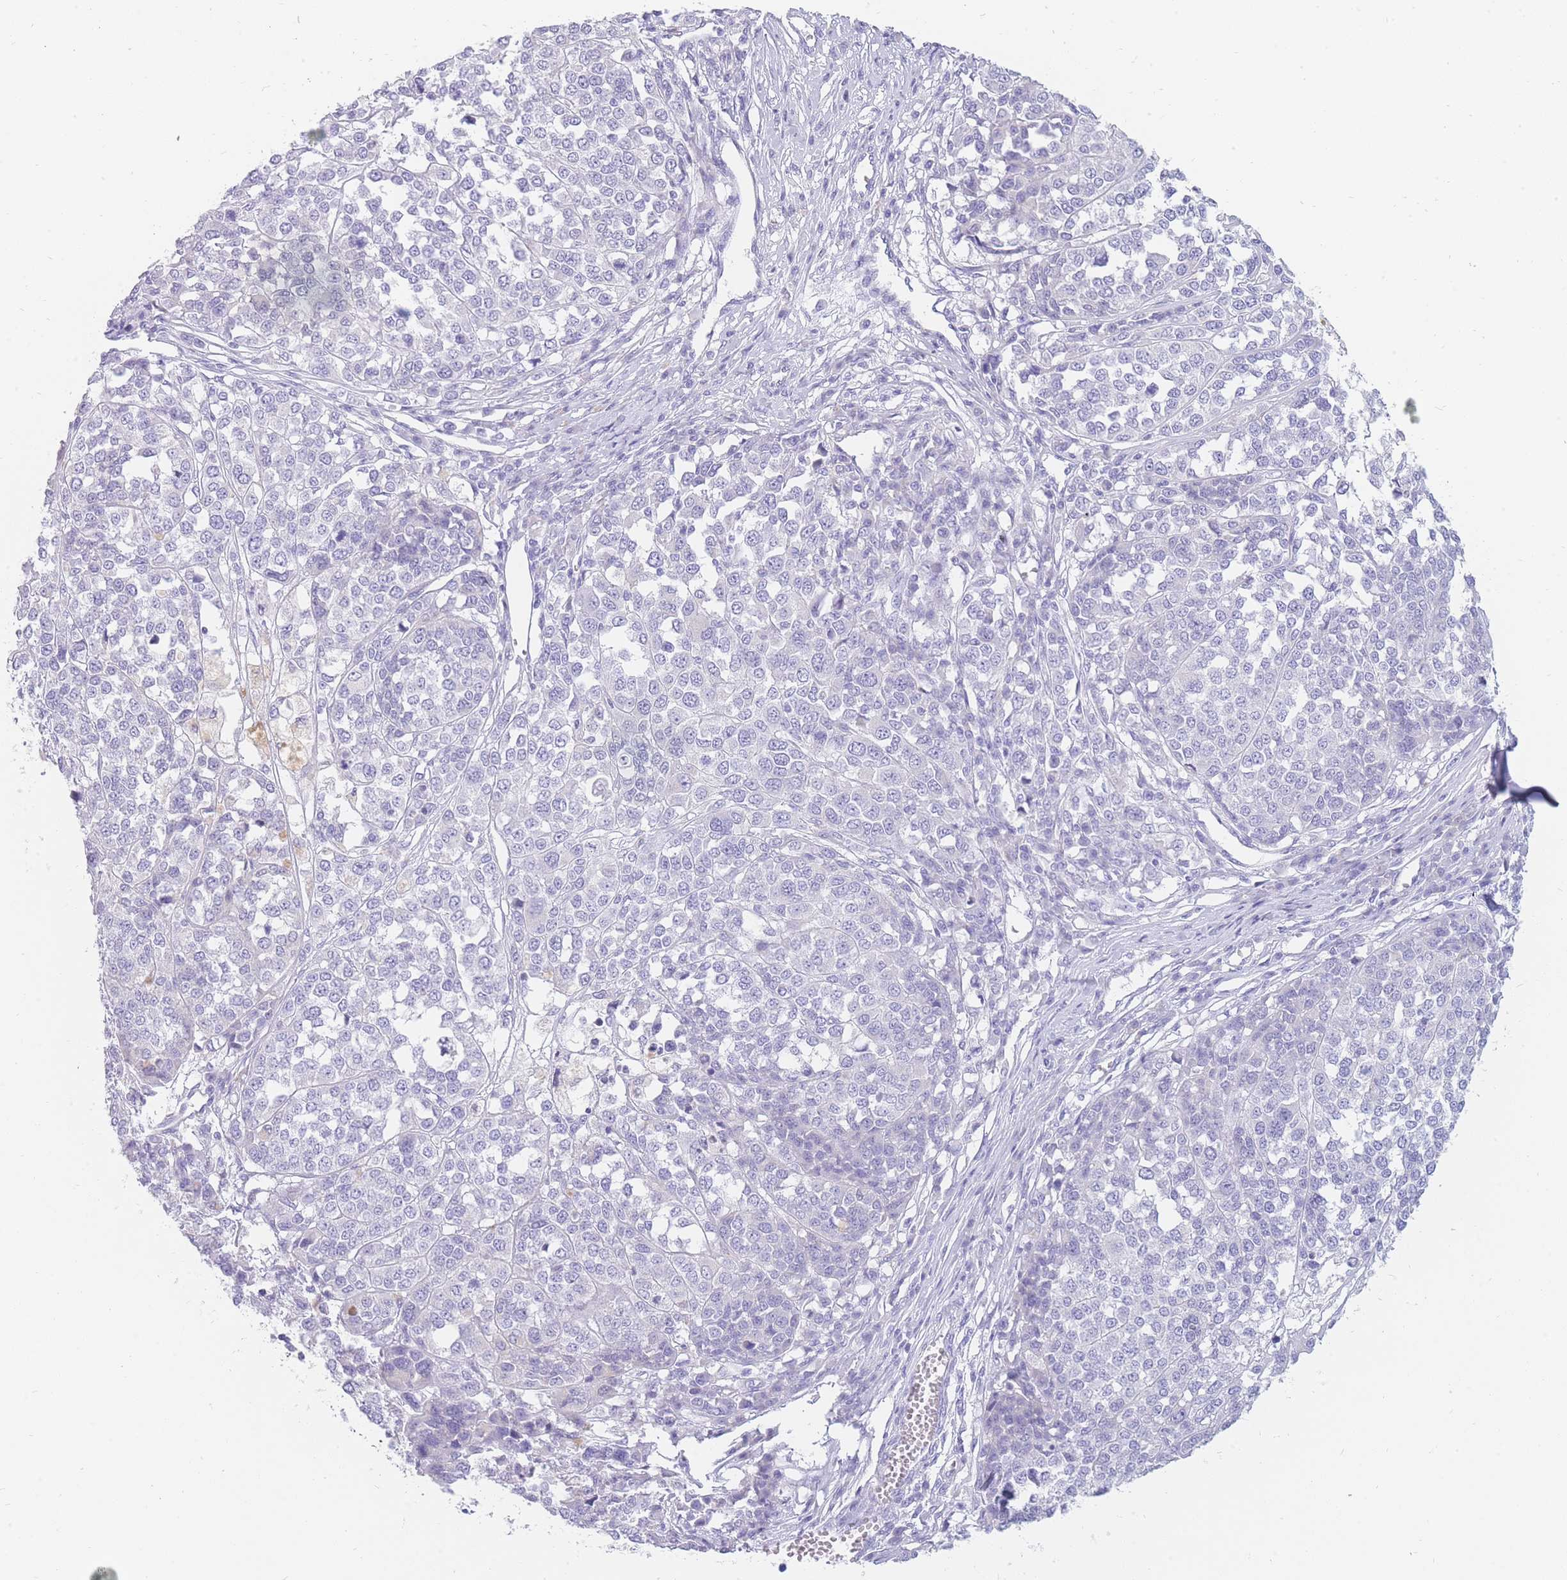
{"staining": {"intensity": "negative", "quantity": "none", "location": "none"}, "tissue": "melanoma", "cell_type": "Tumor cells", "image_type": "cancer", "snomed": [{"axis": "morphology", "description": "Malignant melanoma, Metastatic site"}, {"axis": "topography", "description": "Lymph node"}], "caption": "The micrograph shows no significant expression in tumor cells of malignant melanoma (metastatic site).", "gene": "UPK1A", "patient": {"sex": "male", "age": 44}}